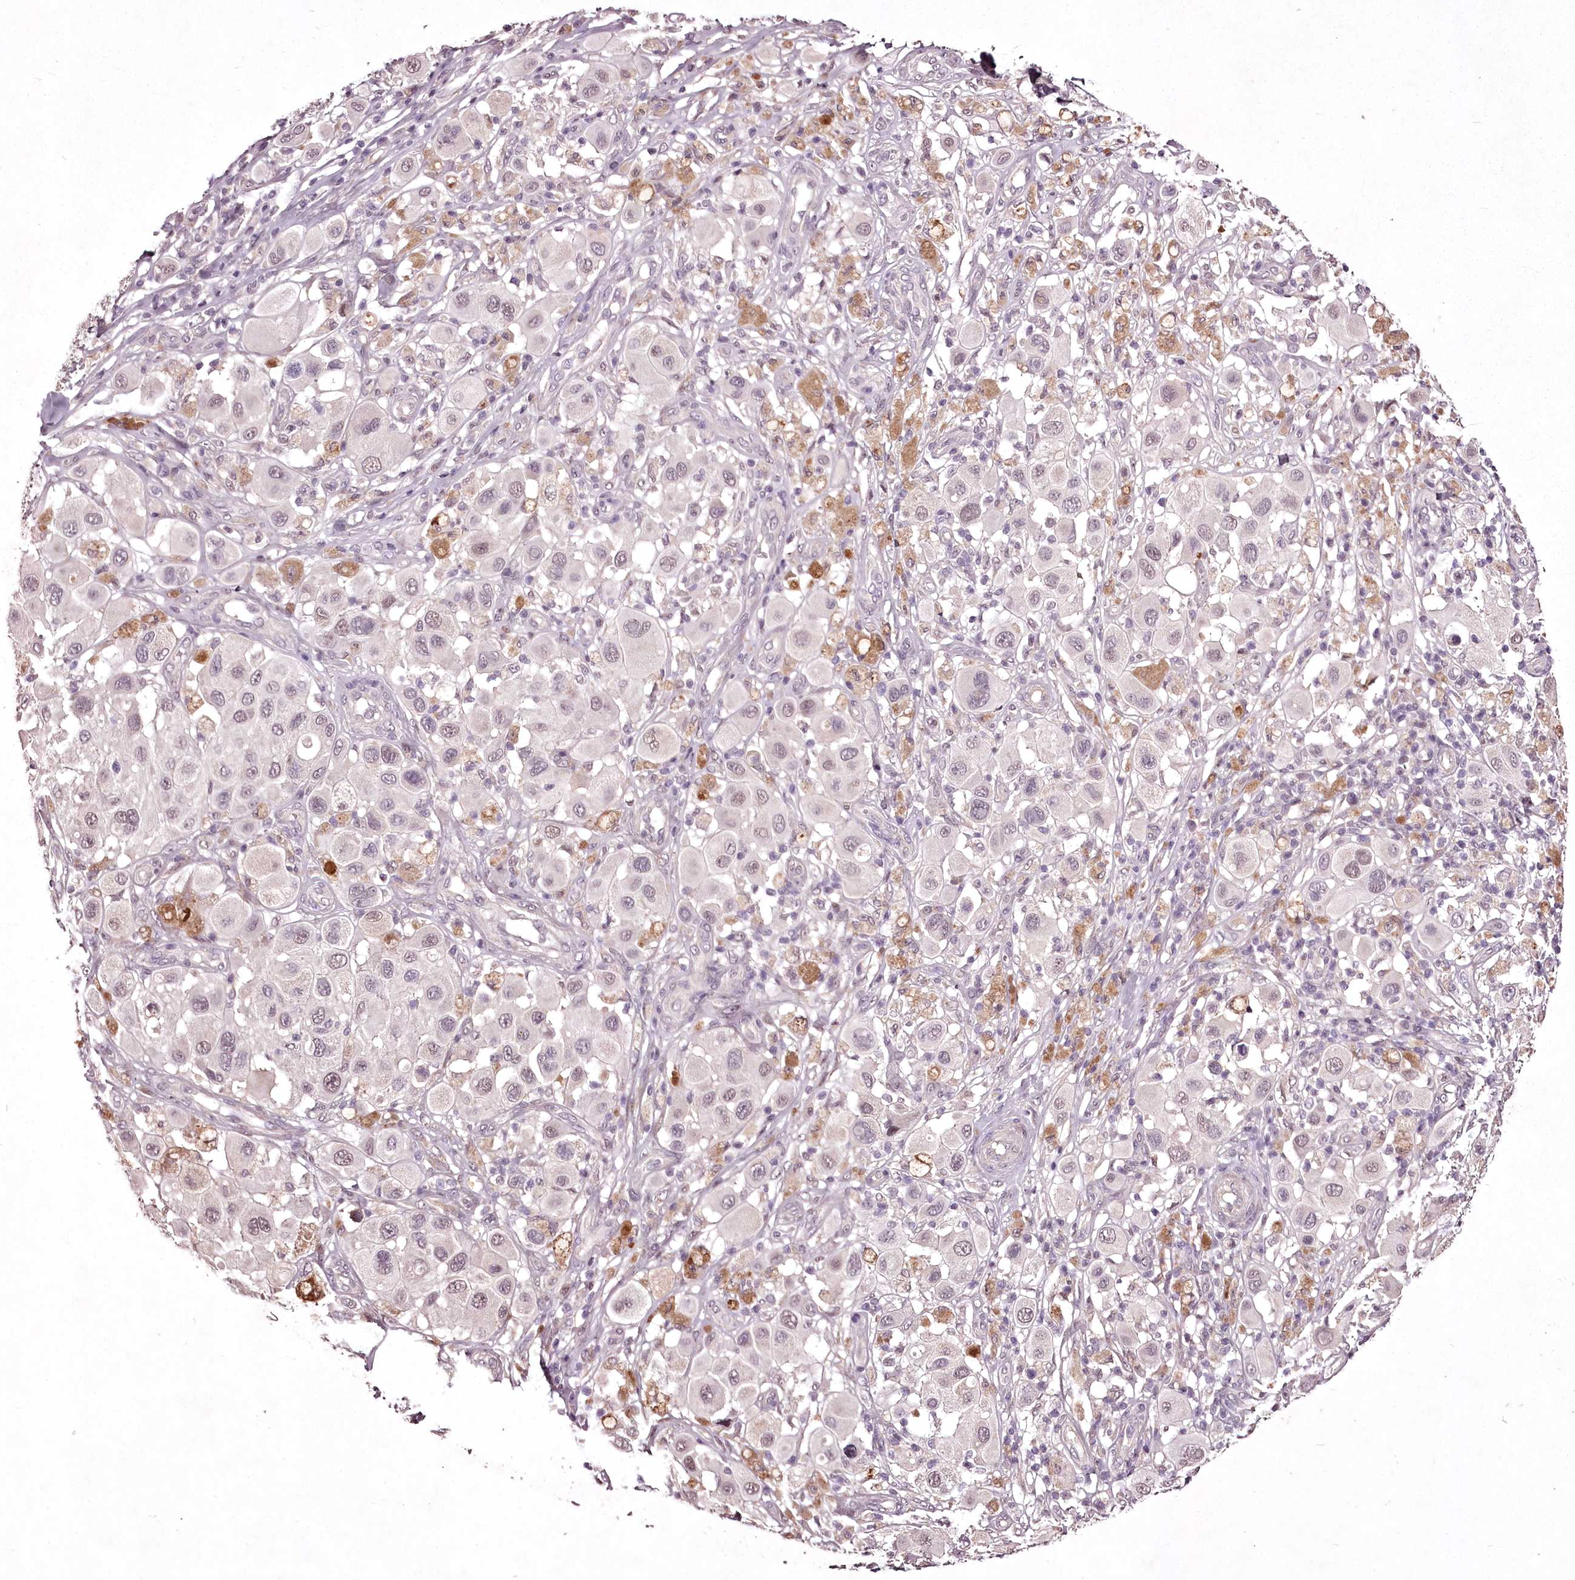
{"staining": {"intensity": "weak", "quantity": "<25%", "location": "nuclear"}, "tissue": "melanoma", "cell_type": "Tumor cells", "image_type": "cancer", "snomed": [{"axis": "morphology", "description": "Malignant melanoma, Metastatic site"}, {"axis": "topography", "description": "Skin"}], "caption": "The micrograph shows no staining of tumor cells in malignant melanoma (metastatic site).", "gene": "ADRA1D", "patient": {"sex": "male", "age": 41}}